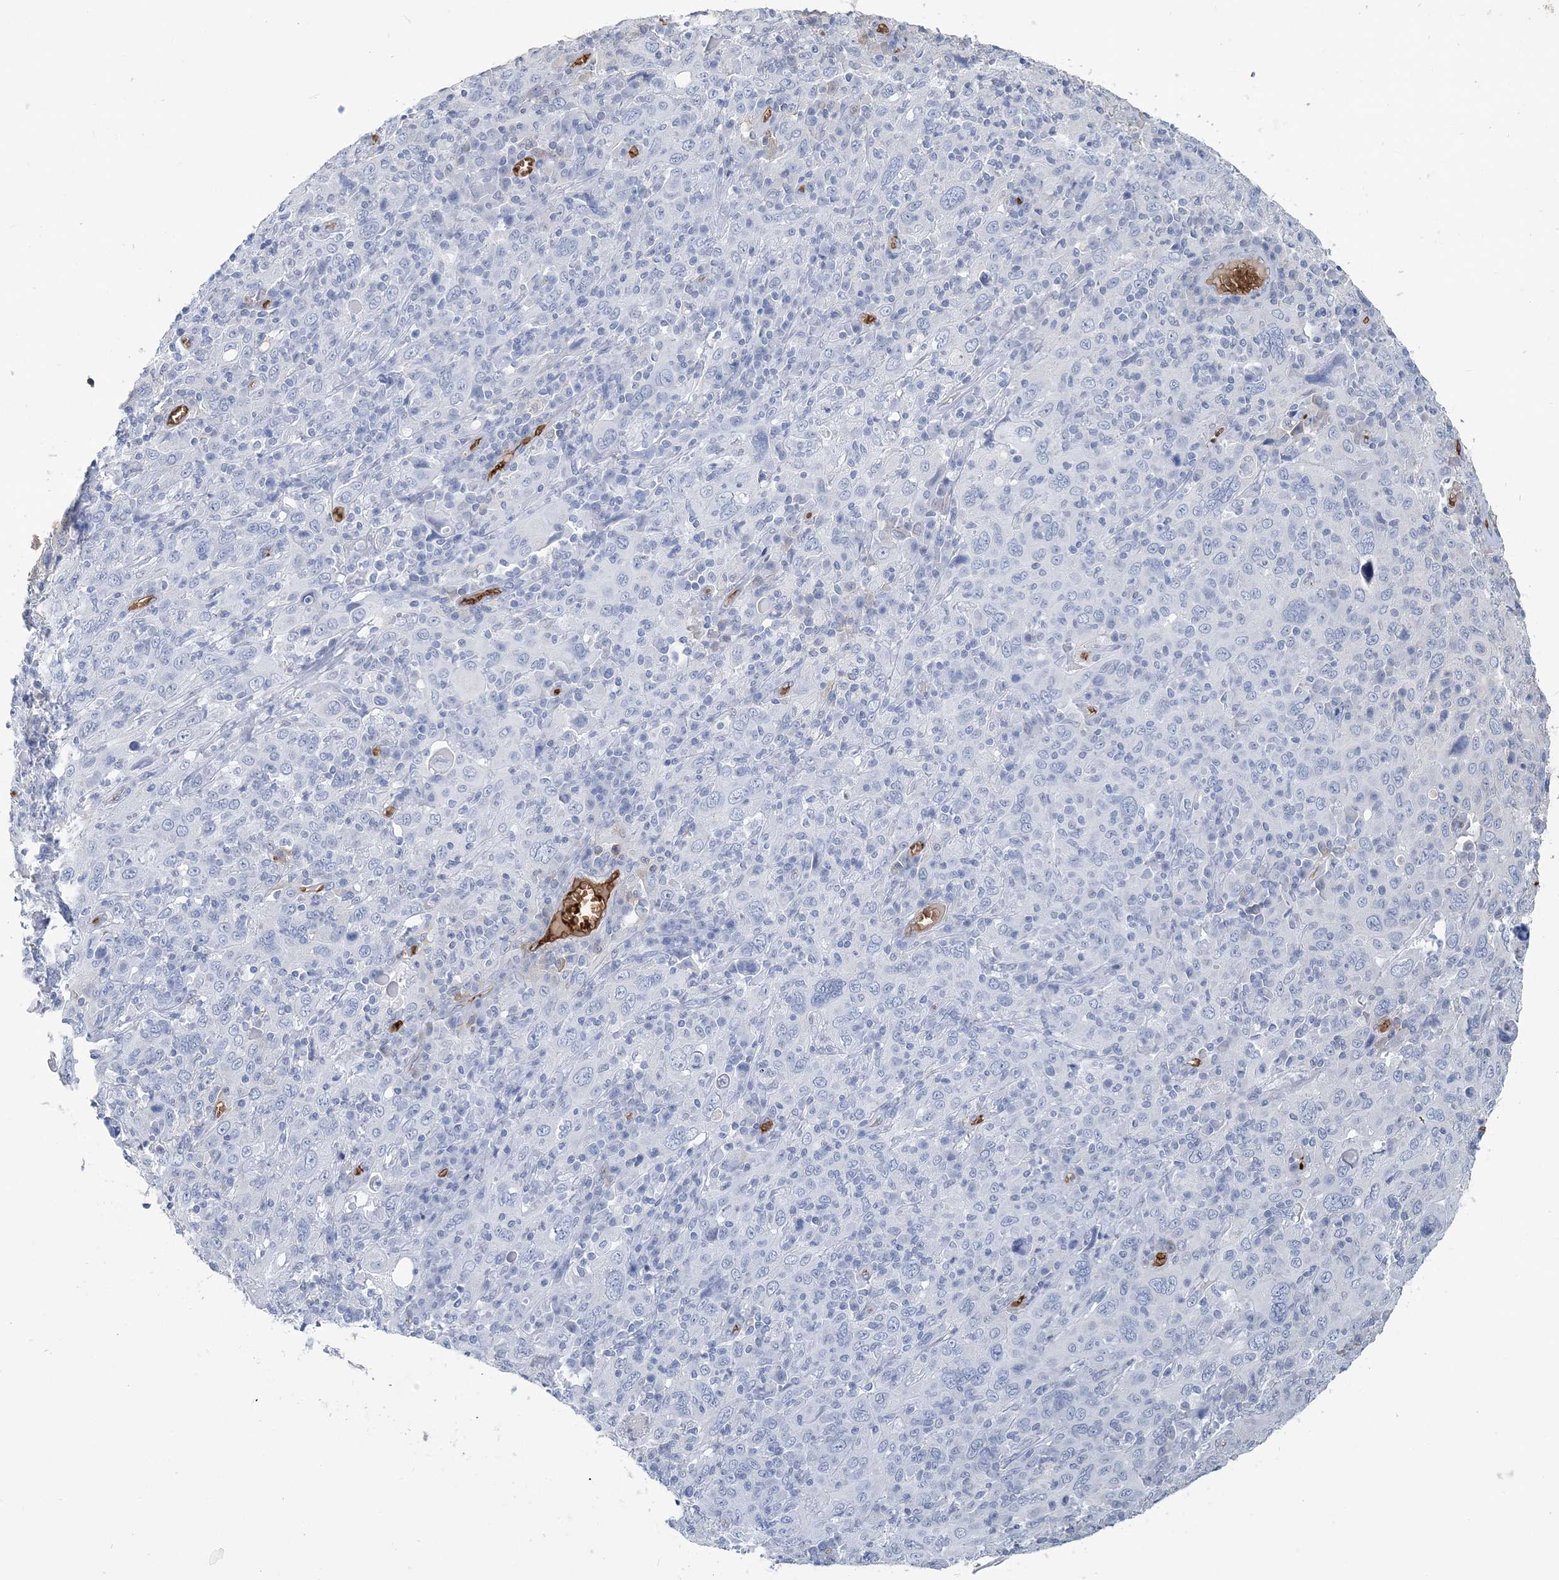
{"staining": {"intensity": "negative", "quantity": "none", "location": "none"}, "tissue": "cervical cancer", "cell_type": "Tumor cells", "image_type": "cancer", "snomed": [{"axis": "morphology", "description": "Squamous cell carcinoma, NOS"}, {"axis": "topography", "description": "Cervix"}], "caption": "Histopathology image shows no significant protein expression in tumor cells of cervical squamous cell carcinoma.", "gene": "HBD", "patient": {"sex": "female", "age": 46}}